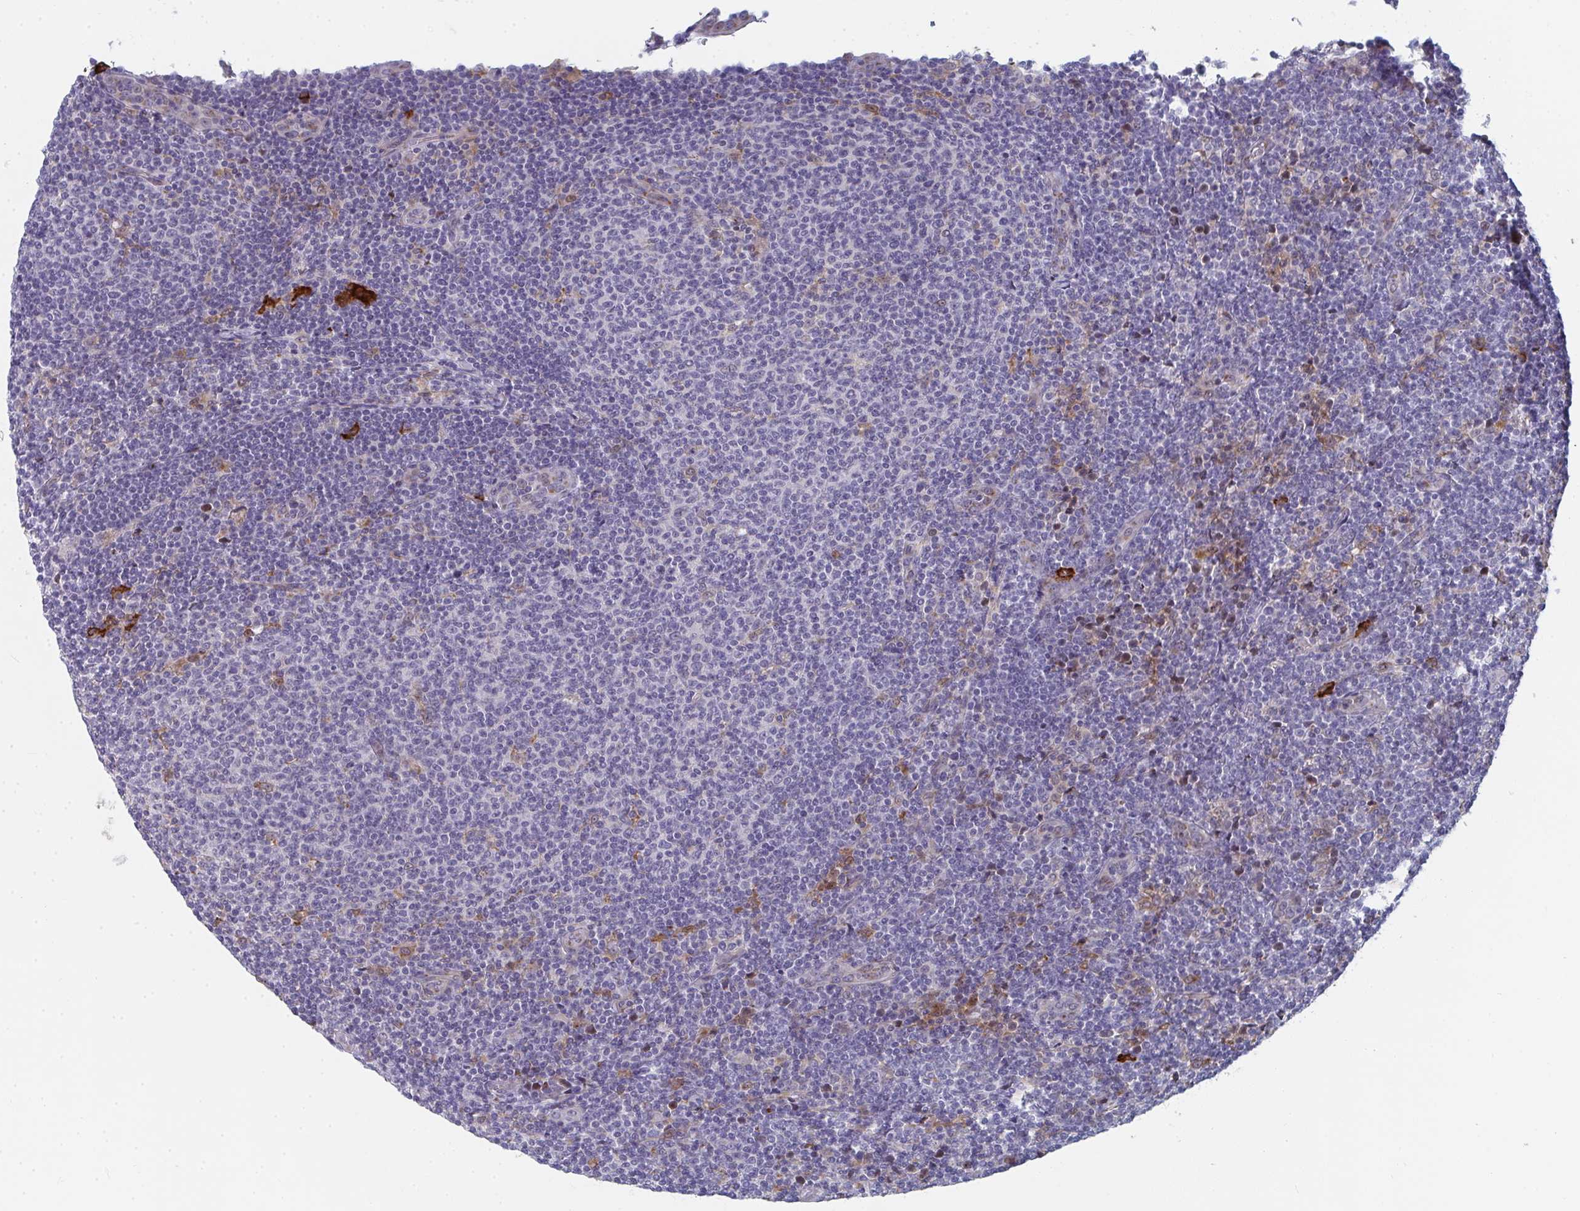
{"staining": {"intensity": "negative", "quantity": "none", "location": "none"}, "tissue": "lymphoma", "cell_type": "Tumor cells", "image_type": "cancer", "snomed": [{"axis": "morphology", "description": "Malignant lymphoma, non-Hodgkin's type, Low grade"}, {"axis": "topography", "description": "Lymph node"}], "caption": "The histopathology image exhibits no significant expression in tumor cells of low-grade malignant lymphoma, non-Hodgkin's type.", "gene": "PSMG1", "patient": {"sex": "male", "age": 66}}